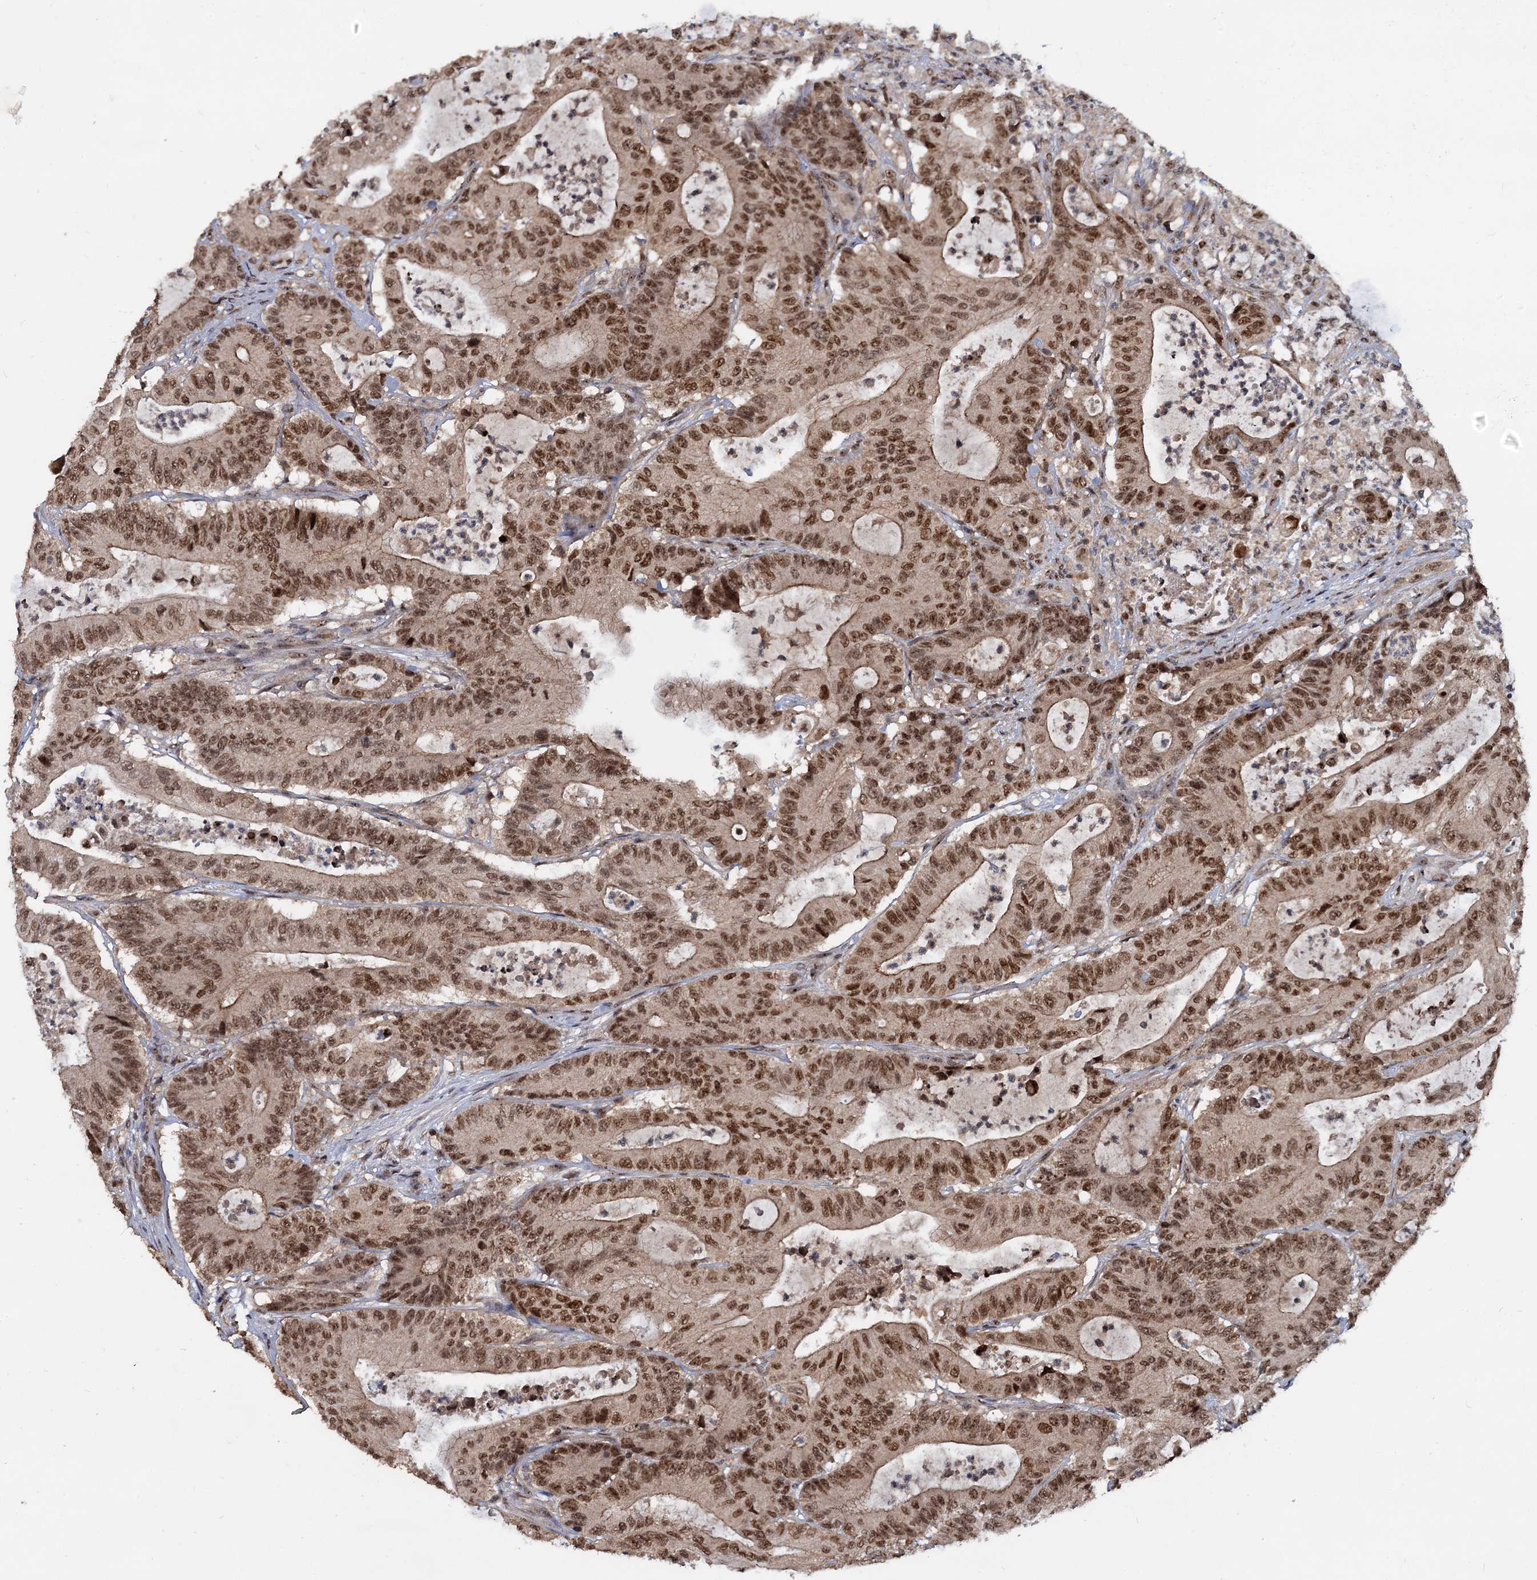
{"staining": {"intensity": "moderate", "quantity": ">75%", "location": "cytoplasmic/membranous,nuclear"}, "tissue": "colorectal cancer", "cell_type": "Tumor cells", "image_type": "cancer", "snomed": [{"axis": "morphology", "description": "Adenocarcinoma, NOS"}, {"axis": "topography", "description": "Colon"}], "caption": "A high-resolution image shows immunohistochemistry (IHC) staining of colorectal cancer (adenocarcinoma), which demonstrates moderate cytoplasmic/membranous and nuclear expression in about >75% of tumor cells.", "gene": "FAM216B", "patient": {"sex": "female", "age": 84}}